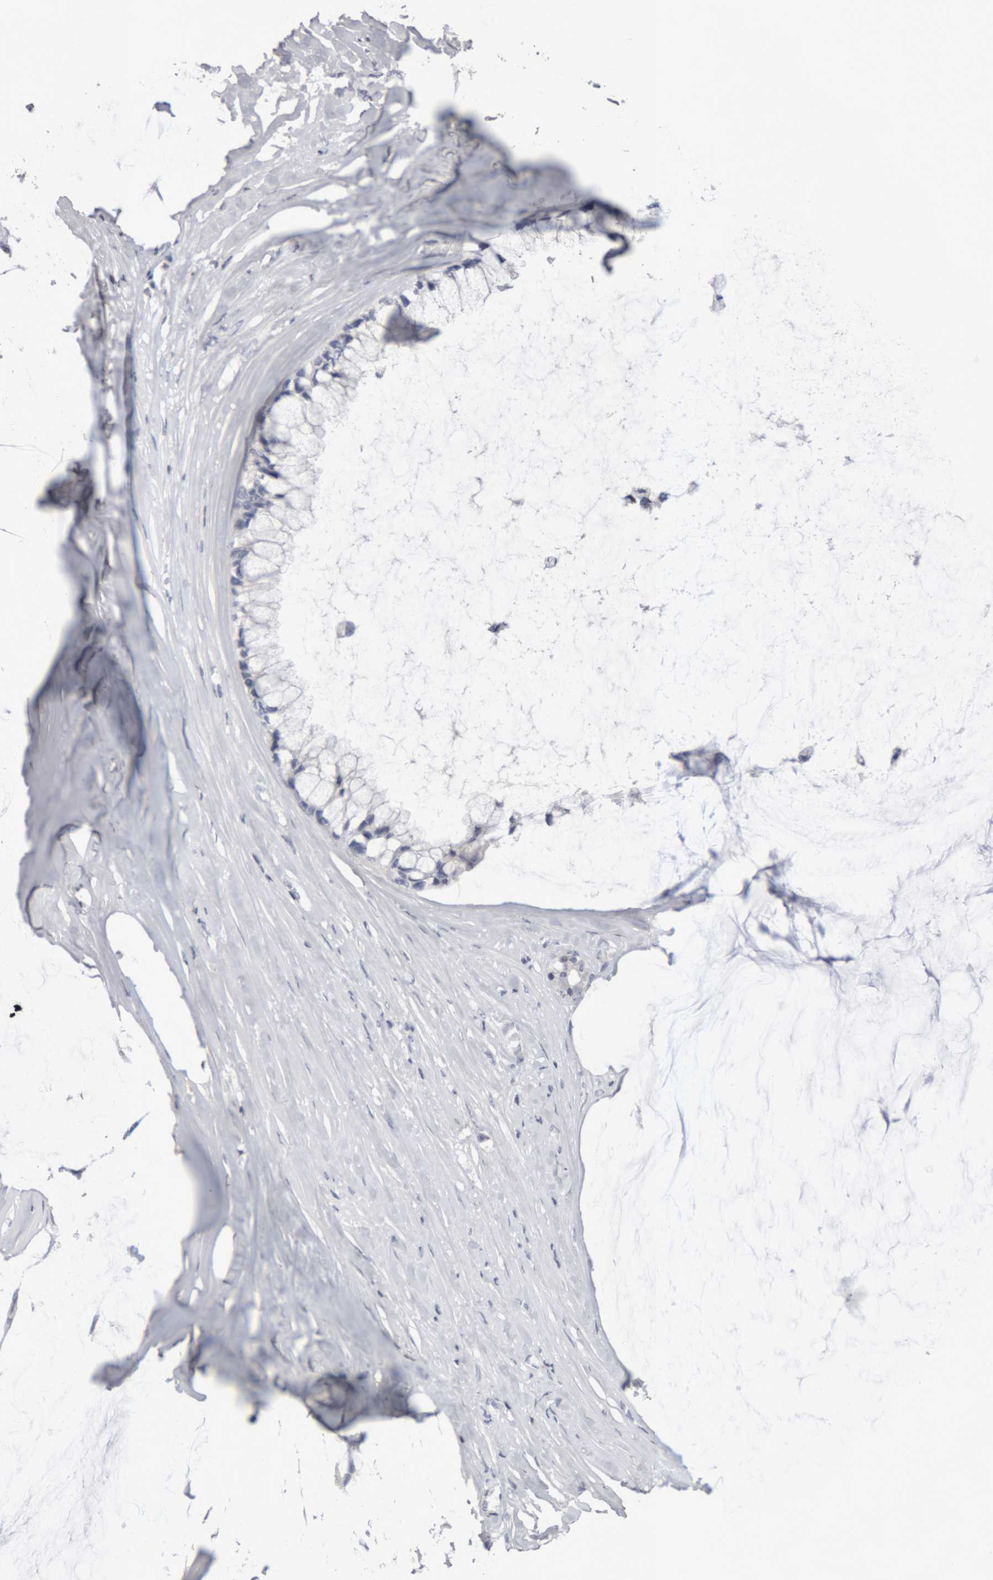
{"staining": {"intensity": "negative", "quantity": "none", "location": "none"}, "tissue": "ovarian cancer", "cell_type": "Tumor cells", "image_type": "cancer", "snomed": [{"axis": "morphology", "description": "Cystadenocarcinoma, mucinous, NOS"}, {"axis": "topography", "description": "Ovary"}], "caption": "Histopathology image shows no significant protein positivity in tumor cells of ovarian cancer (mucinous cystadenocarcinoma).", "gene": "NFATC2", "patient": {"sex": "female", "age": 39}}